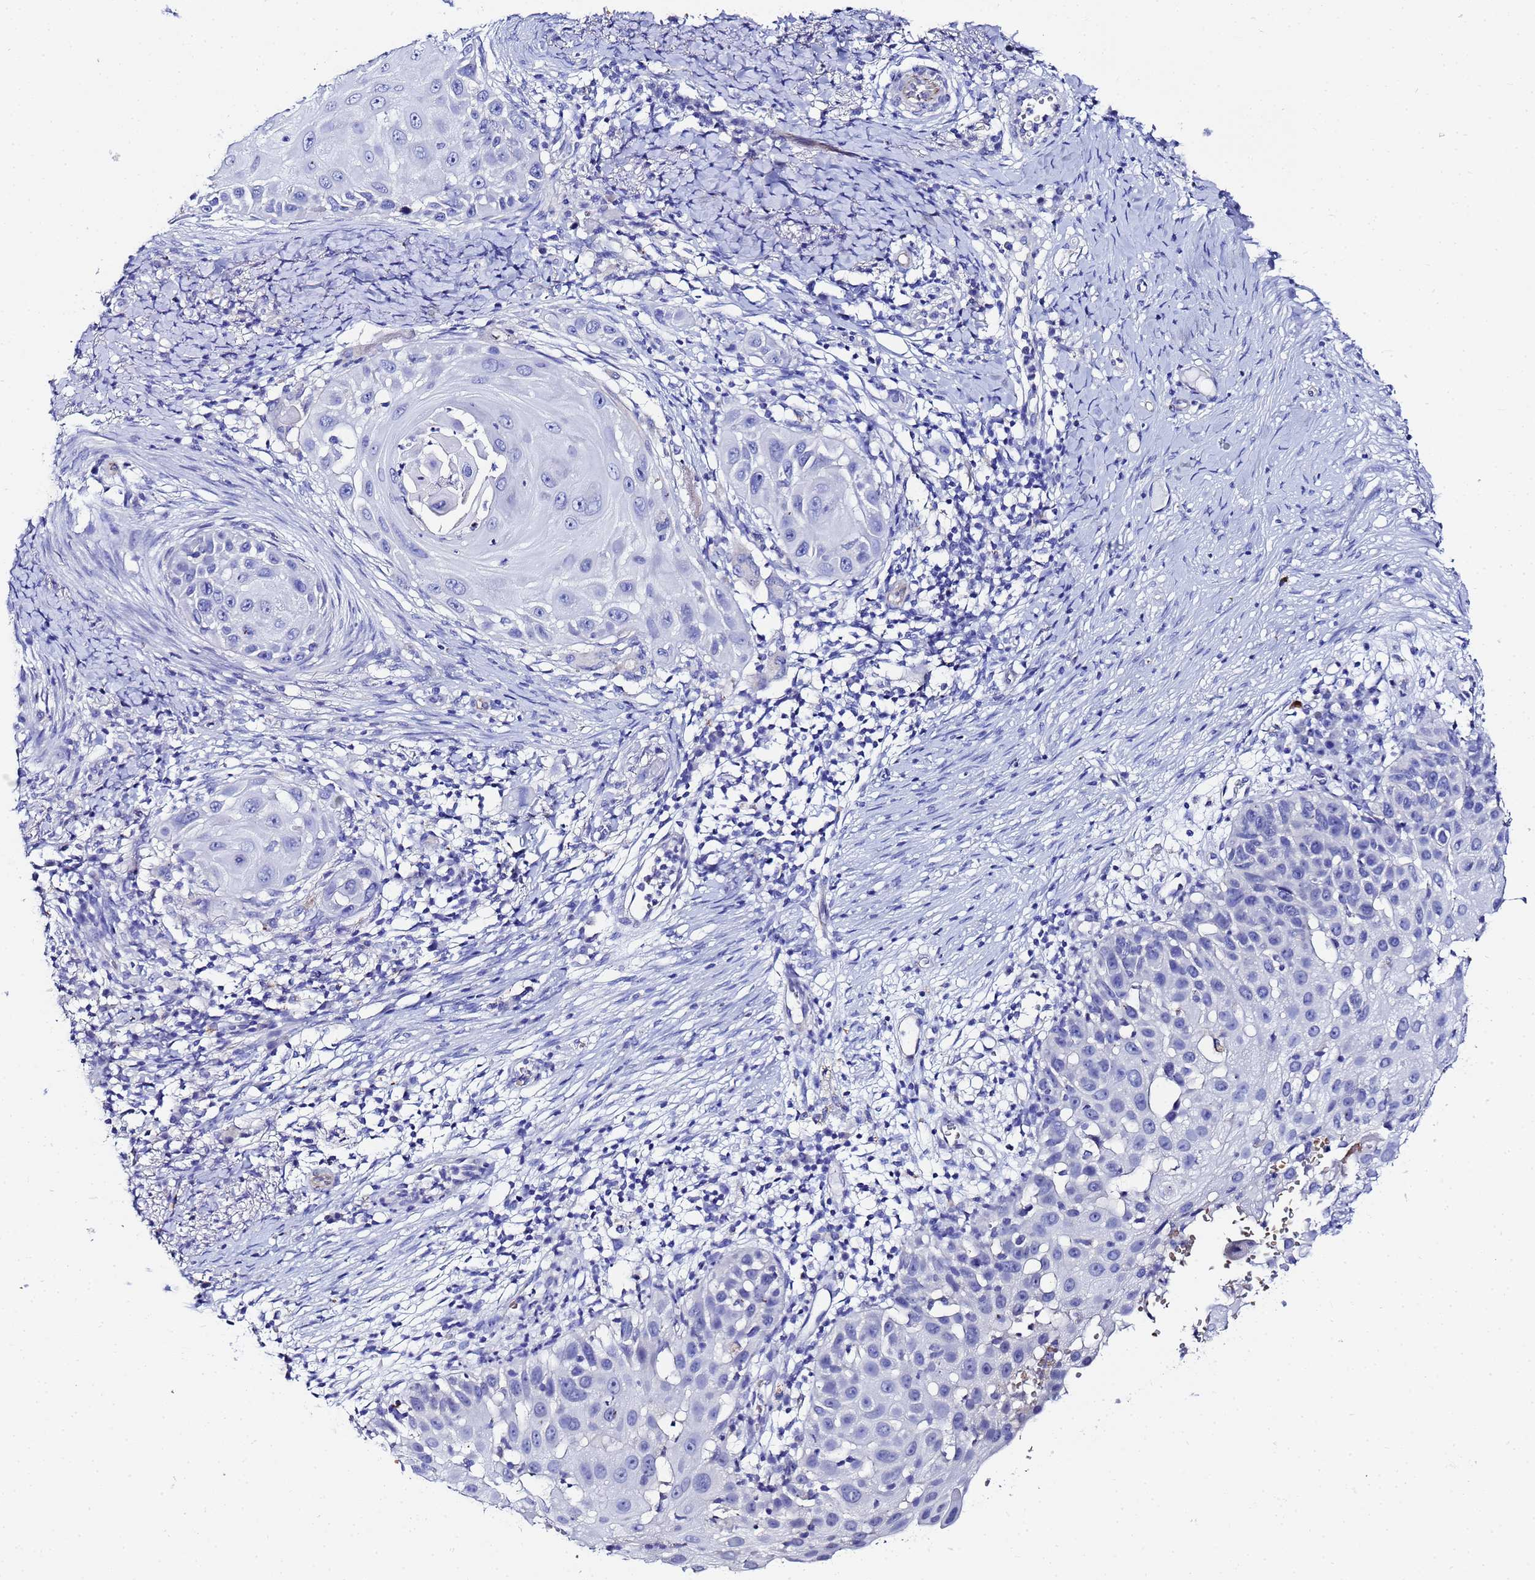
{"staining": {"intensity": "negative", "quantity": "none", "location": "none"}, "tissue": "skin cancer", "cell_type": "Tumor cells", "image_type": "cancer", "snomed": [{"axis": "morphology", "description": "Squamous cell carcinoma, NOS"}, {"axis": "topography", "description": "Skin"}], "caption": "Immunohistochemistry (IHC) image of skin cancer (squamous cell carcinoma) stained for a protein (brown), which reveals no positivity in tumor cells. (Brightfield microscopy of DAB (3,3'-diaminobenzidine) immunohistochemistry at high magnification).", "gene": "ZNF26", "patient": {"sex": "female", "age": 44}}